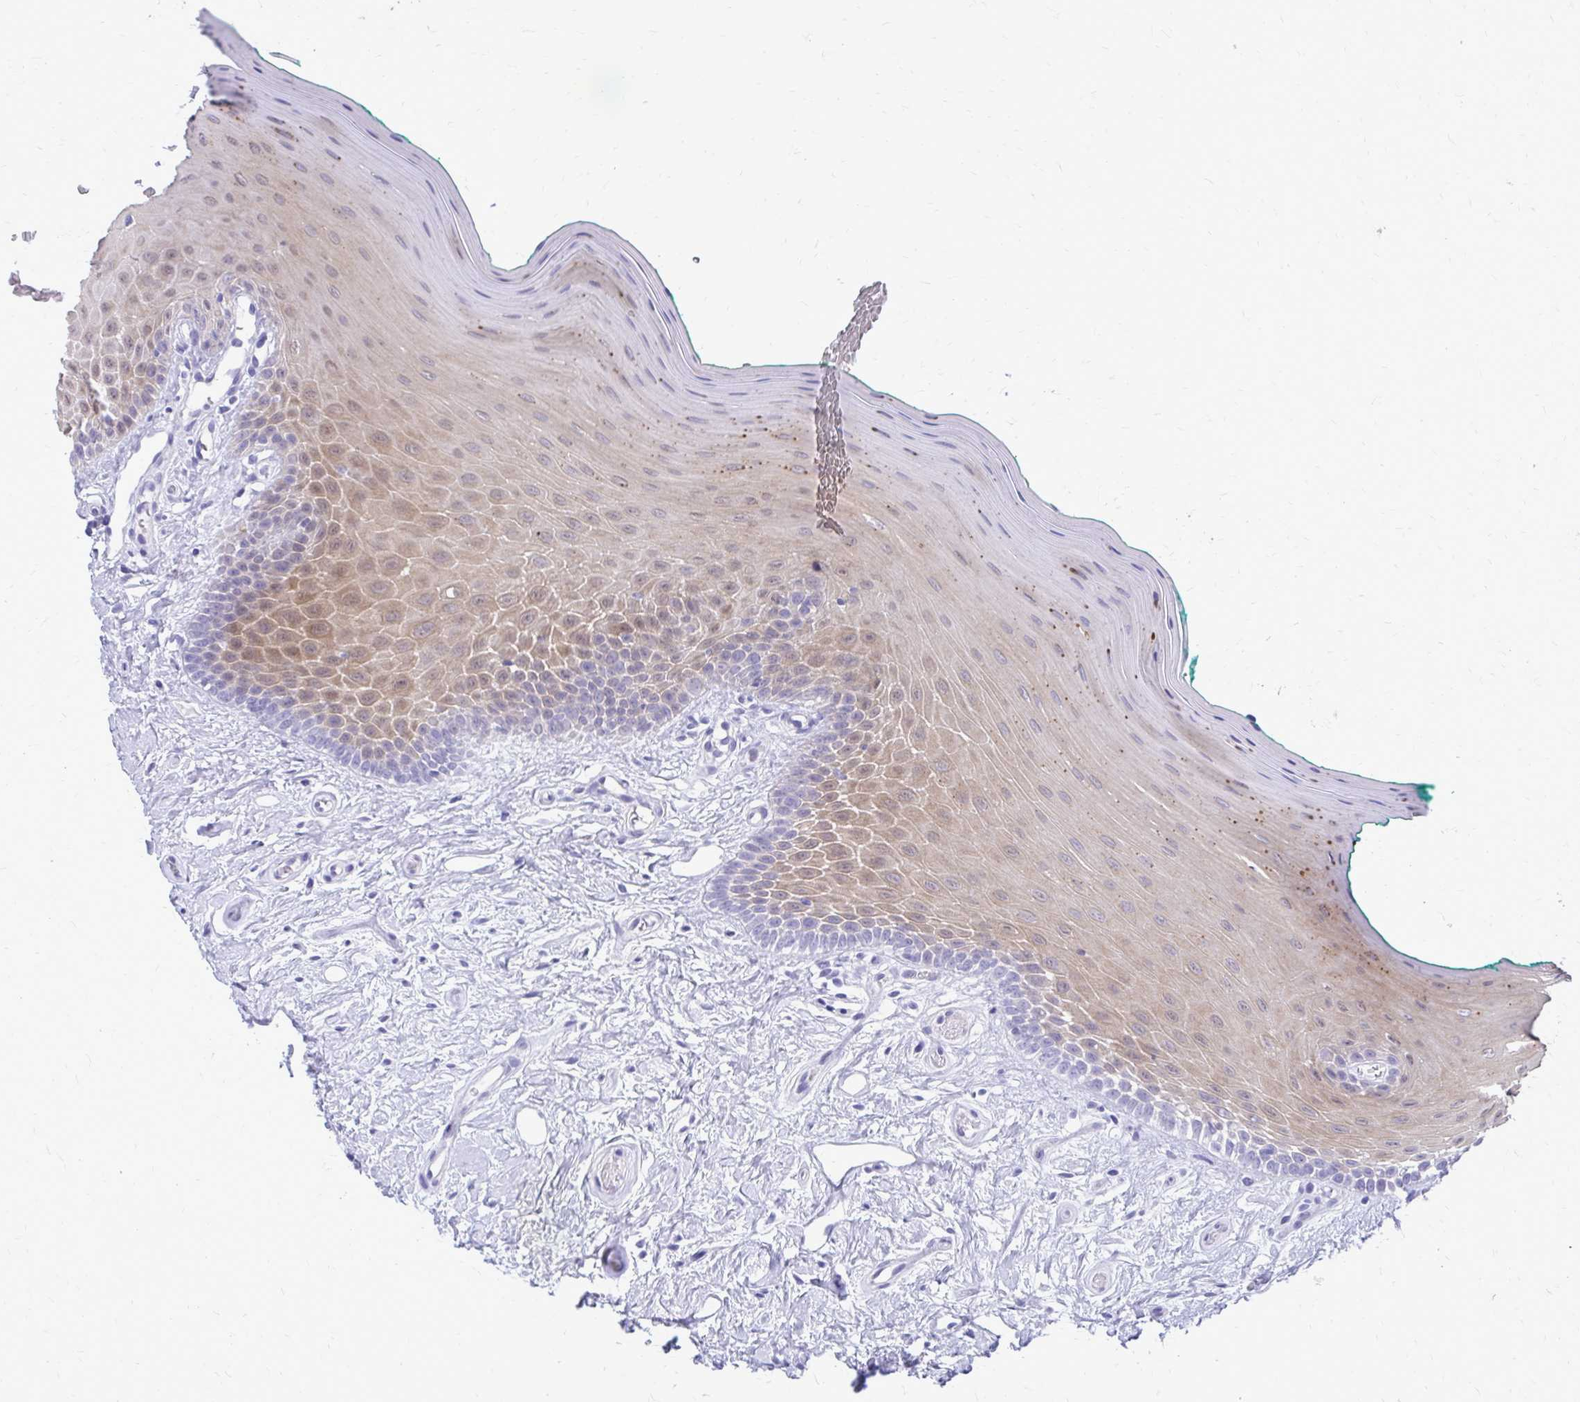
{"staining": {"intensity": "moderate", "quantity": "25%-75%", "location": "cytoplasmic/membranous,nuclear"}, "tissue": "oral mucosa", "cell_type": "Squamous epithelial cells", "image_type": "normal", "snomed": [{"axis": "morphology", "description": "Normal tissue, NOS"}, {"axis": "topography", "description": "Oral tissue"}], "caption": "The immunohistochemical stain labels moderate cytoplasmic/membranous,nuclear expression in squamous epithelial cells of benign oral mucosa. Using DAB (brown) and hematoxylin (blue) stains, captured at high magnification using brightfield microscopy.", "gene": "LCN15", "patient": {"sex": "female", "age": 40}}